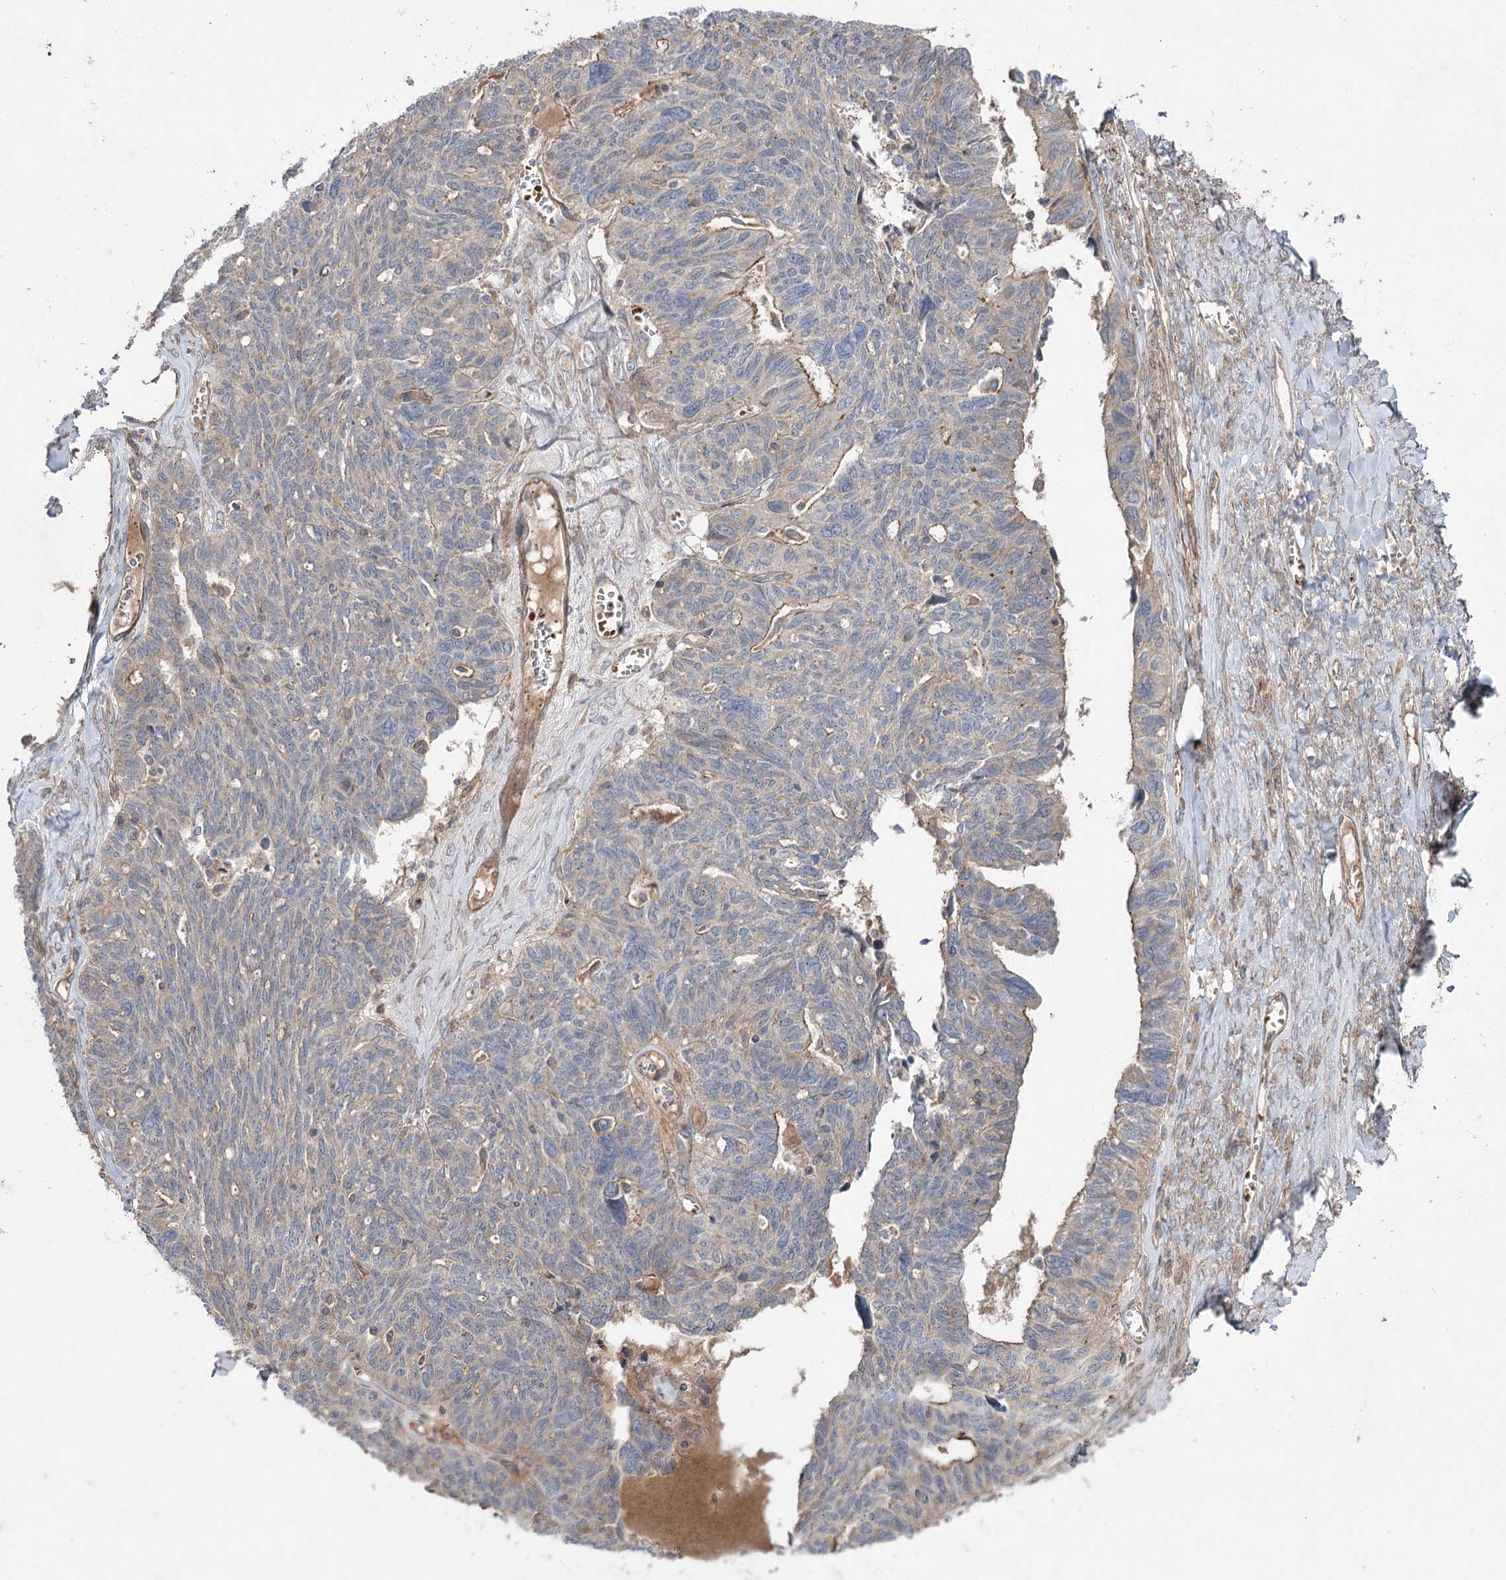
{"staining": {"intensity": "moderate", "quantity": "<25%", "location": "cytoplasmic/membranous"}, "tissue": "ovarian cancer", "cell_type": "Tumor cells", "image_type": "cancer", "snomed": [{"axis": "morphology", "description": "Cystadenocarcinoma, serous, NOS"}, {"axis": "topography", "description": "Ovary"}], "caption": "Protein staining of ovarian serous cystadenocarcinoma tissue shows moderate cytoplasmic/membranous staining in approximately <25% of tumor cells.", "gene": "KIAA0825", "patient": {"sex": "female", "age": 79}}